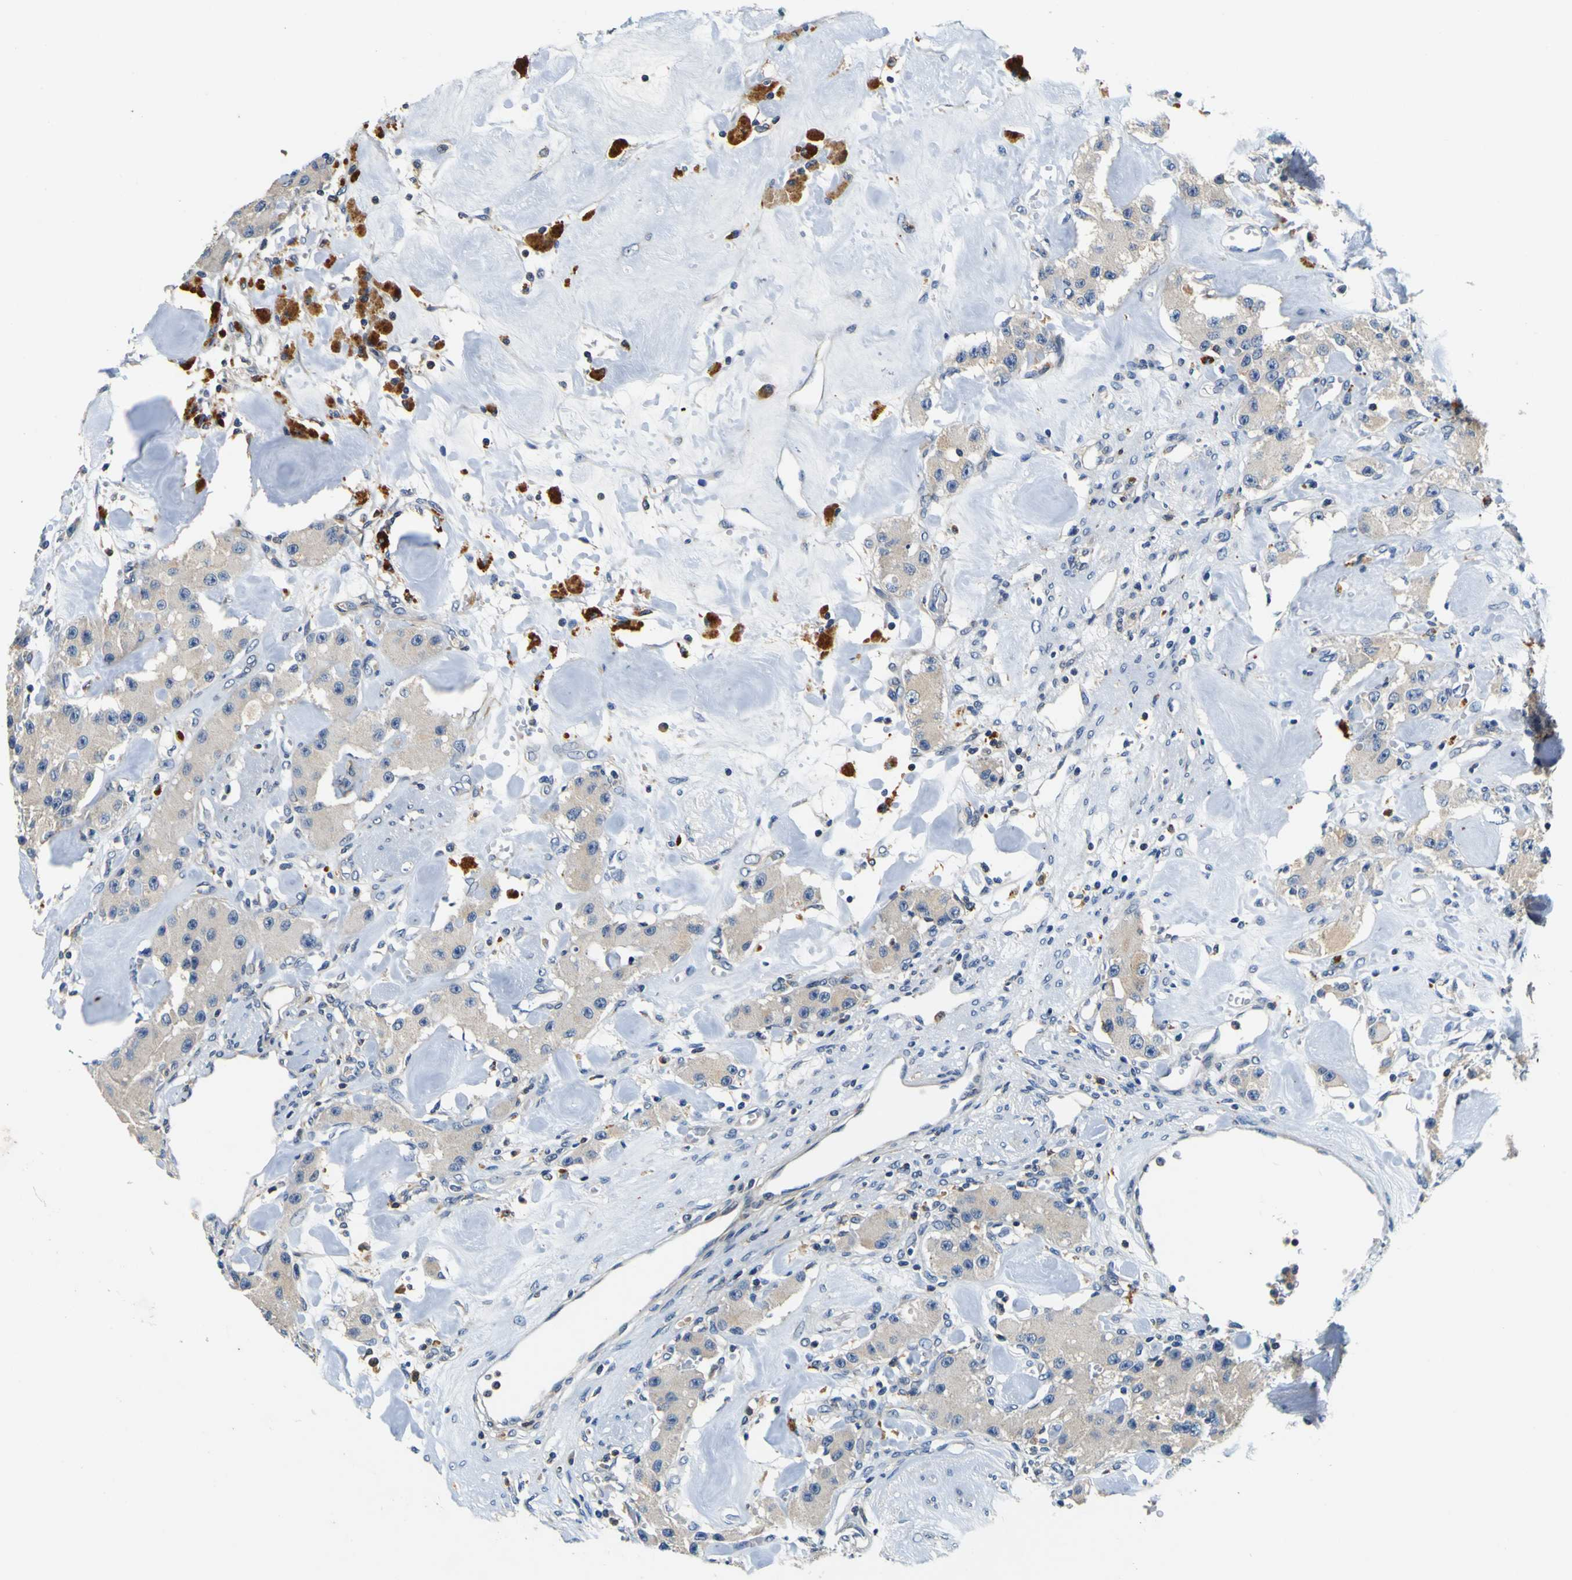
{"staining": {"intensity": "weak", "quantity": ">75%", "location": "cytoplasmic/membranous"}, "tissue": "carcinoid", "cell_type": "Tumor cells", "image_type": "cancer", "snomed": [{"axis": "morphology", "description": "Carcinoid, malignant, NOS"}, {"axis": "topography", "description": "Pancreas"}], "caption": "The immunohistochemical stain shows weak cytoplasmic/membranous positivity in tumor cells of carcinoid tissue.", "gene": "TNIK", "patient": {"sex": "male", "age": 41}}